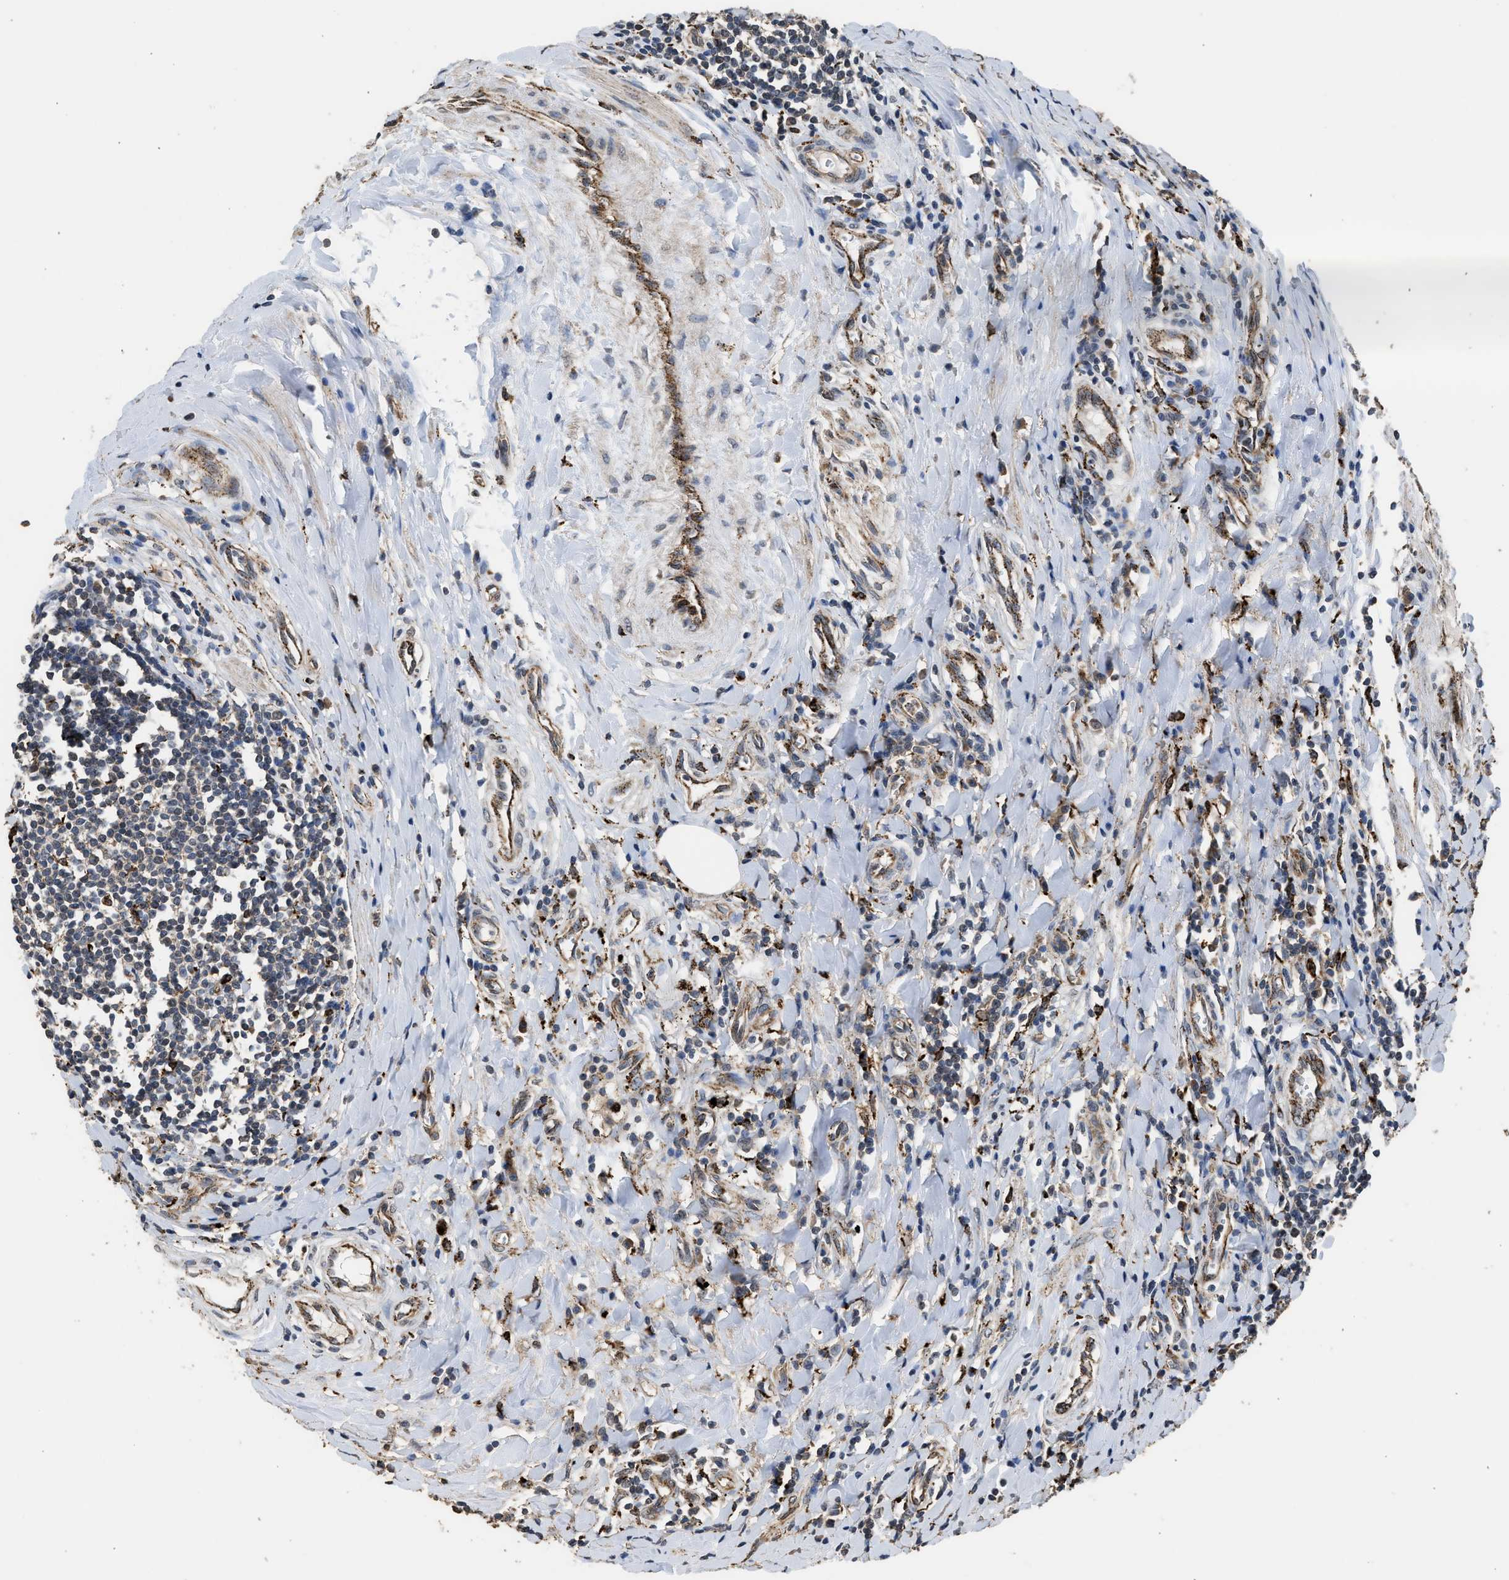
{"staining": {"intensity": "weak", "quantity": "25%-75%", "location": "cytoplasmic/membranous"}, "tissue": "testis cancer", "cell_type": "Tumor cells", "image_type": "cancer", "snomed": [{"axis": "morphology", "description": "Seminoma, NOS"}, {"axis": "morphology", "description": "Carcinoma, Embryonal, NOS"}, {"axis": "topography", "description": "Testis"}], "caption": "Seminoma (testis) stained for a protein (brown) demonstrates weak cytoplasmic/membranous positive expression in about 25%-75% of tumor cells.", "gene": "CTSV", "patient": {"sex": "male", "age": 36}}